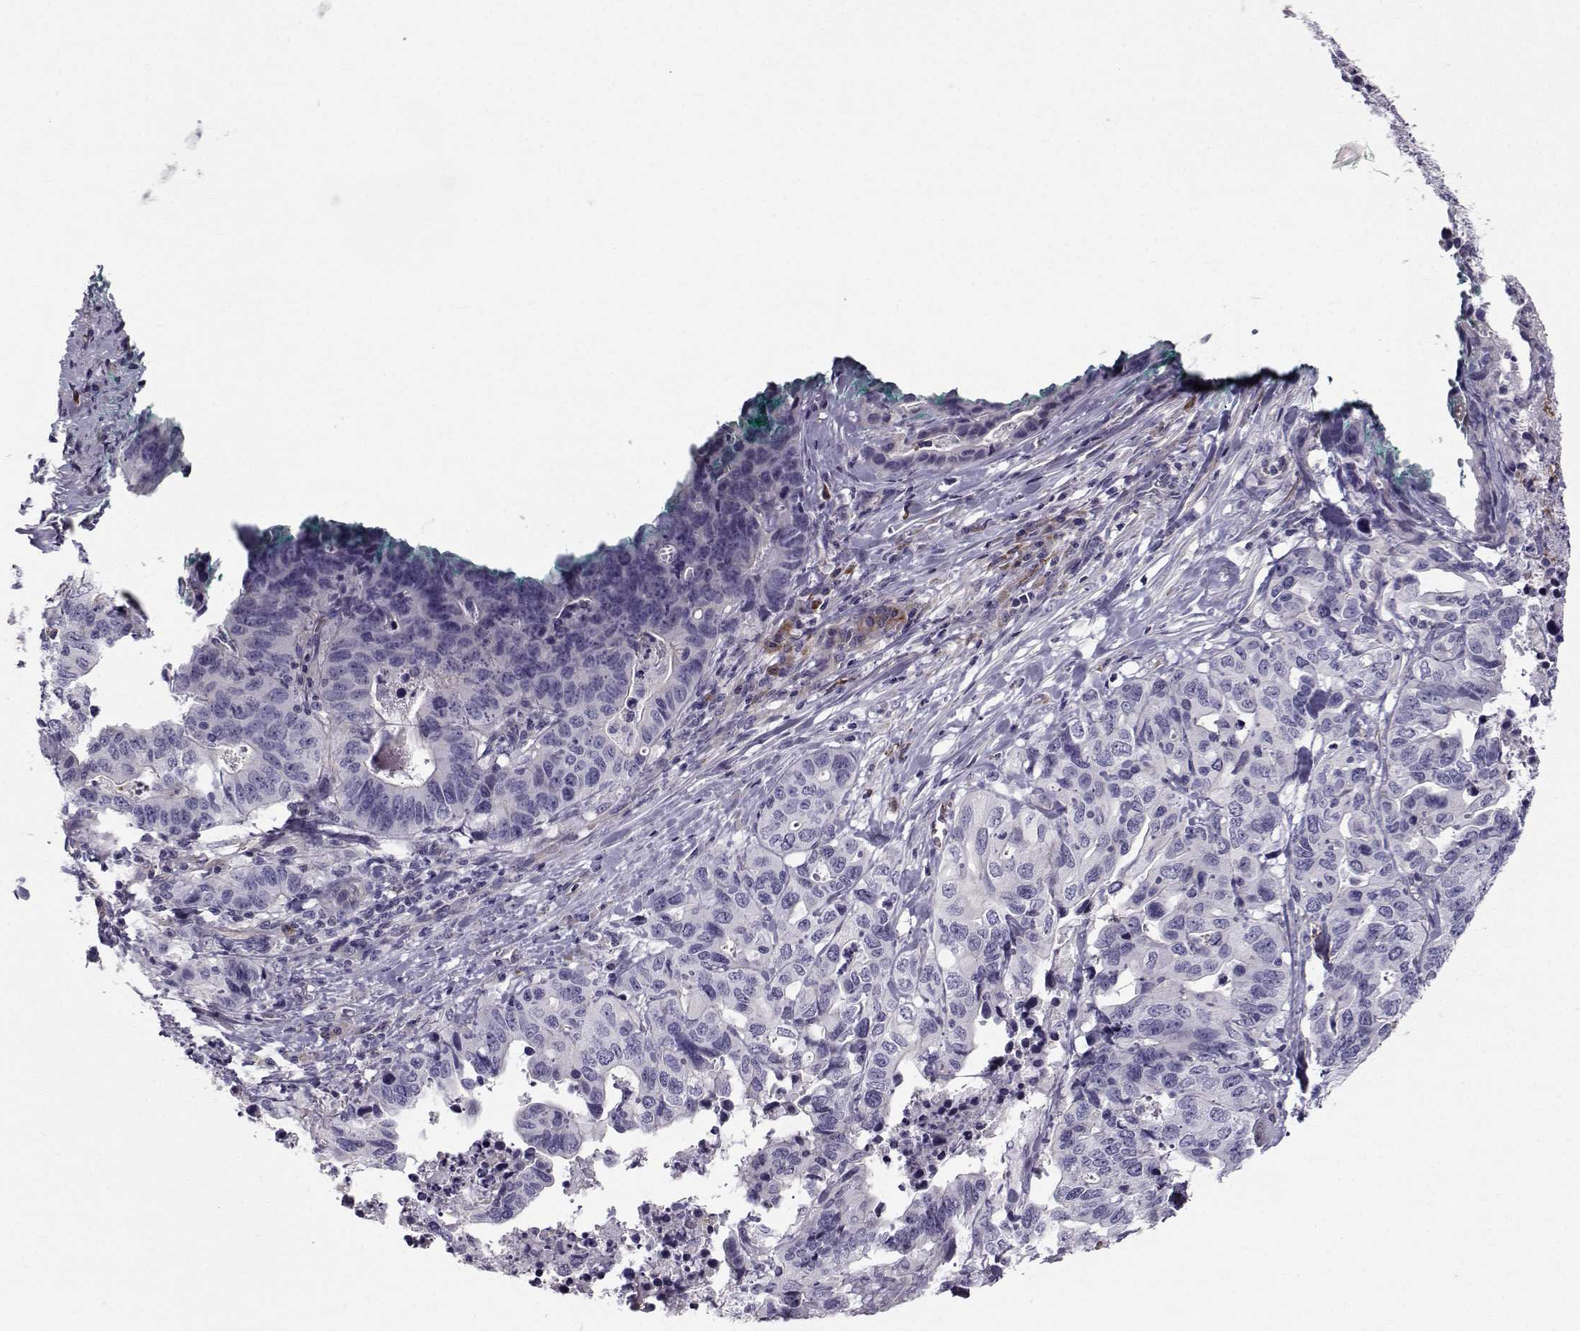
{"staining": {"intensity": "negative", "quantity": "none", "location": "none"}, "tissue": "stomach cancer", "cell_type": "Tumor cells", "image_type": "cancer", "snomed": [{"axis": "morphology", "description": "Adenocarcinoma, NOS"}, {"axis": "topography", "description": "Stomach, upper"}], "caption": "The histopathology image displays no staining of tumor cells in stomach cancer (adenocarcinoma). The staining was performed using DAB (3,3'-diaminobenzidine) to visualize the protein expression in brown, while the nuclei were stained in blue with hematoxylin (Magnification: 20x).", "gene": "QPCT", "patient": {"sex": "female", "age": 67}}